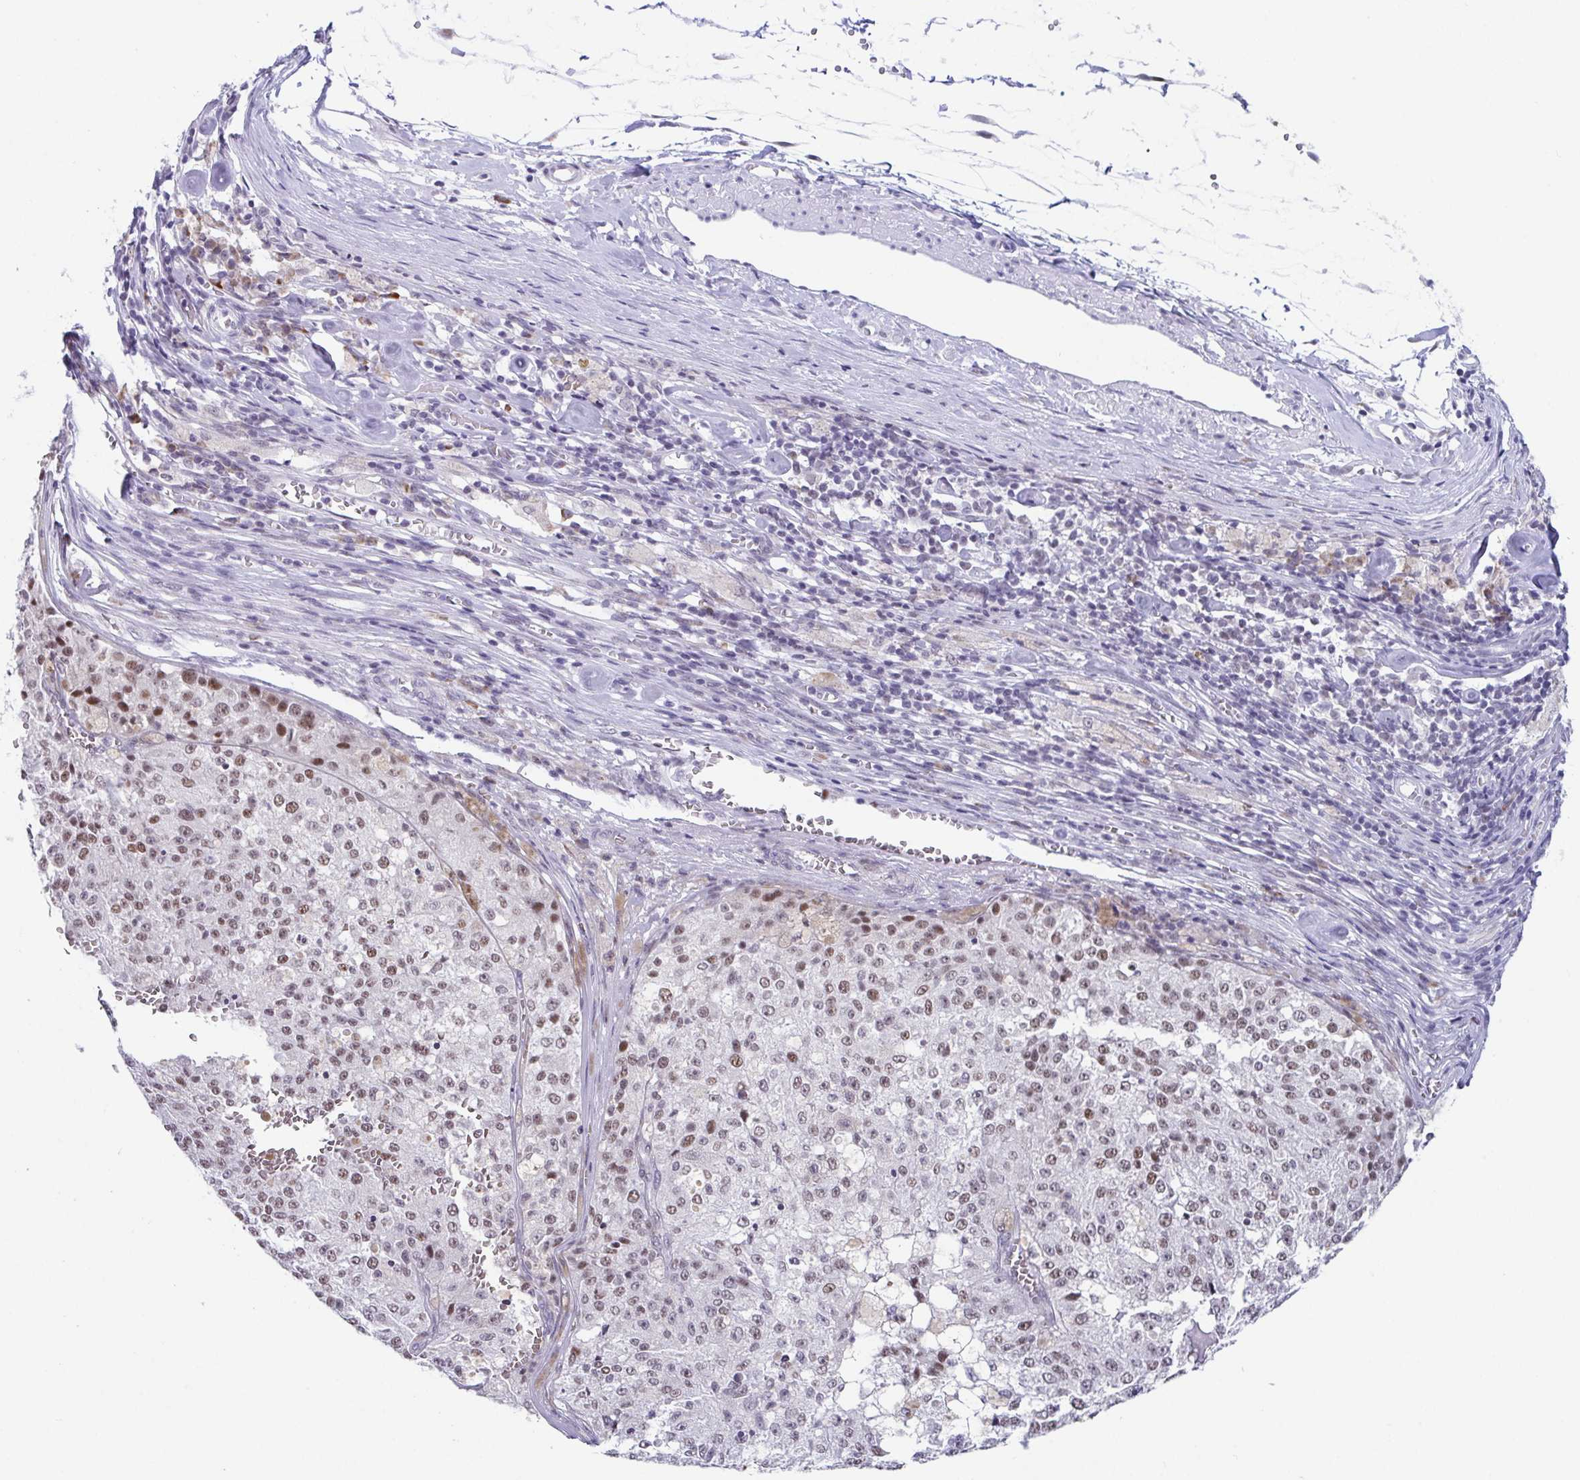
{"staining": {"intensity": "moderate", "quantity": ">75%", "location": "nuclear"}, "tissue": "melanoma", "cell_type": "Tumor cells", "image_type": "cancer", "snomed": [{"axis": "morphology", "description": "Malignant melanoma, Metastatic site"}, {"axis": "topography", "description": "Lymph node"}], "caption": "Protein analysis of melanoma tissue exhibits moderate nuclear positivity in about >75% of tumor cells. Ihc stains the protein of interest in brown and the nuclei are stained blue.", "gene": "WDR72", "patient": {"sex": "female", "age": 64}}